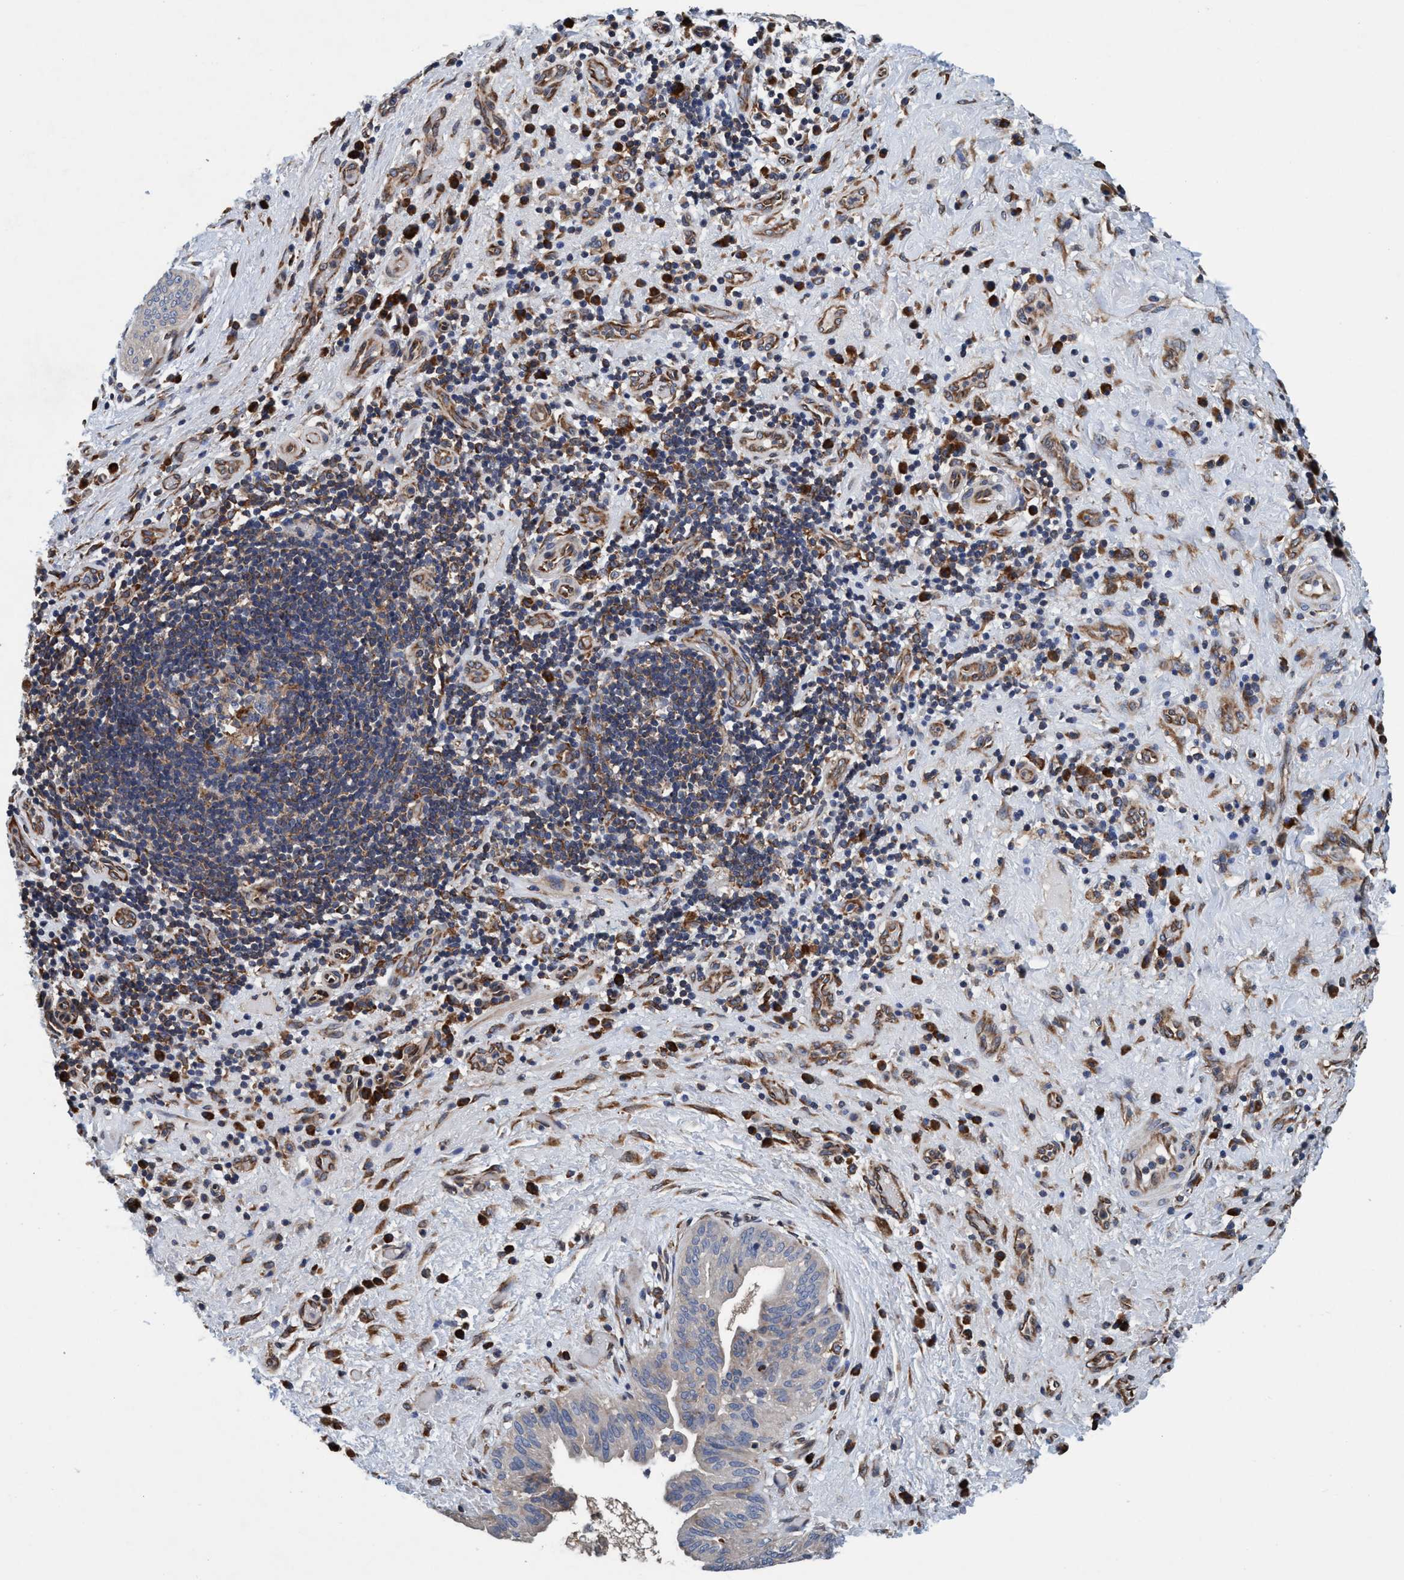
{"staining": {"intensity": "negative", "quantity": "none", "location": "none"}, "tissue": "liver cancer", "cell_type": "Tumor cells", "image_type": "cancer", "snomed": [{"axis": "morphology", "description": "Cholangiocarcinoma"}, {"axis": "topography", "description": "Liver"}], "caption": "Immunohistochemistry image of cholangiocarcinoma (liver) stained for a protein (brown), which exhibits no positivity in tumor cells.", "gene": "ENDOG", "patient": {"sex": "female", "age": 38}}